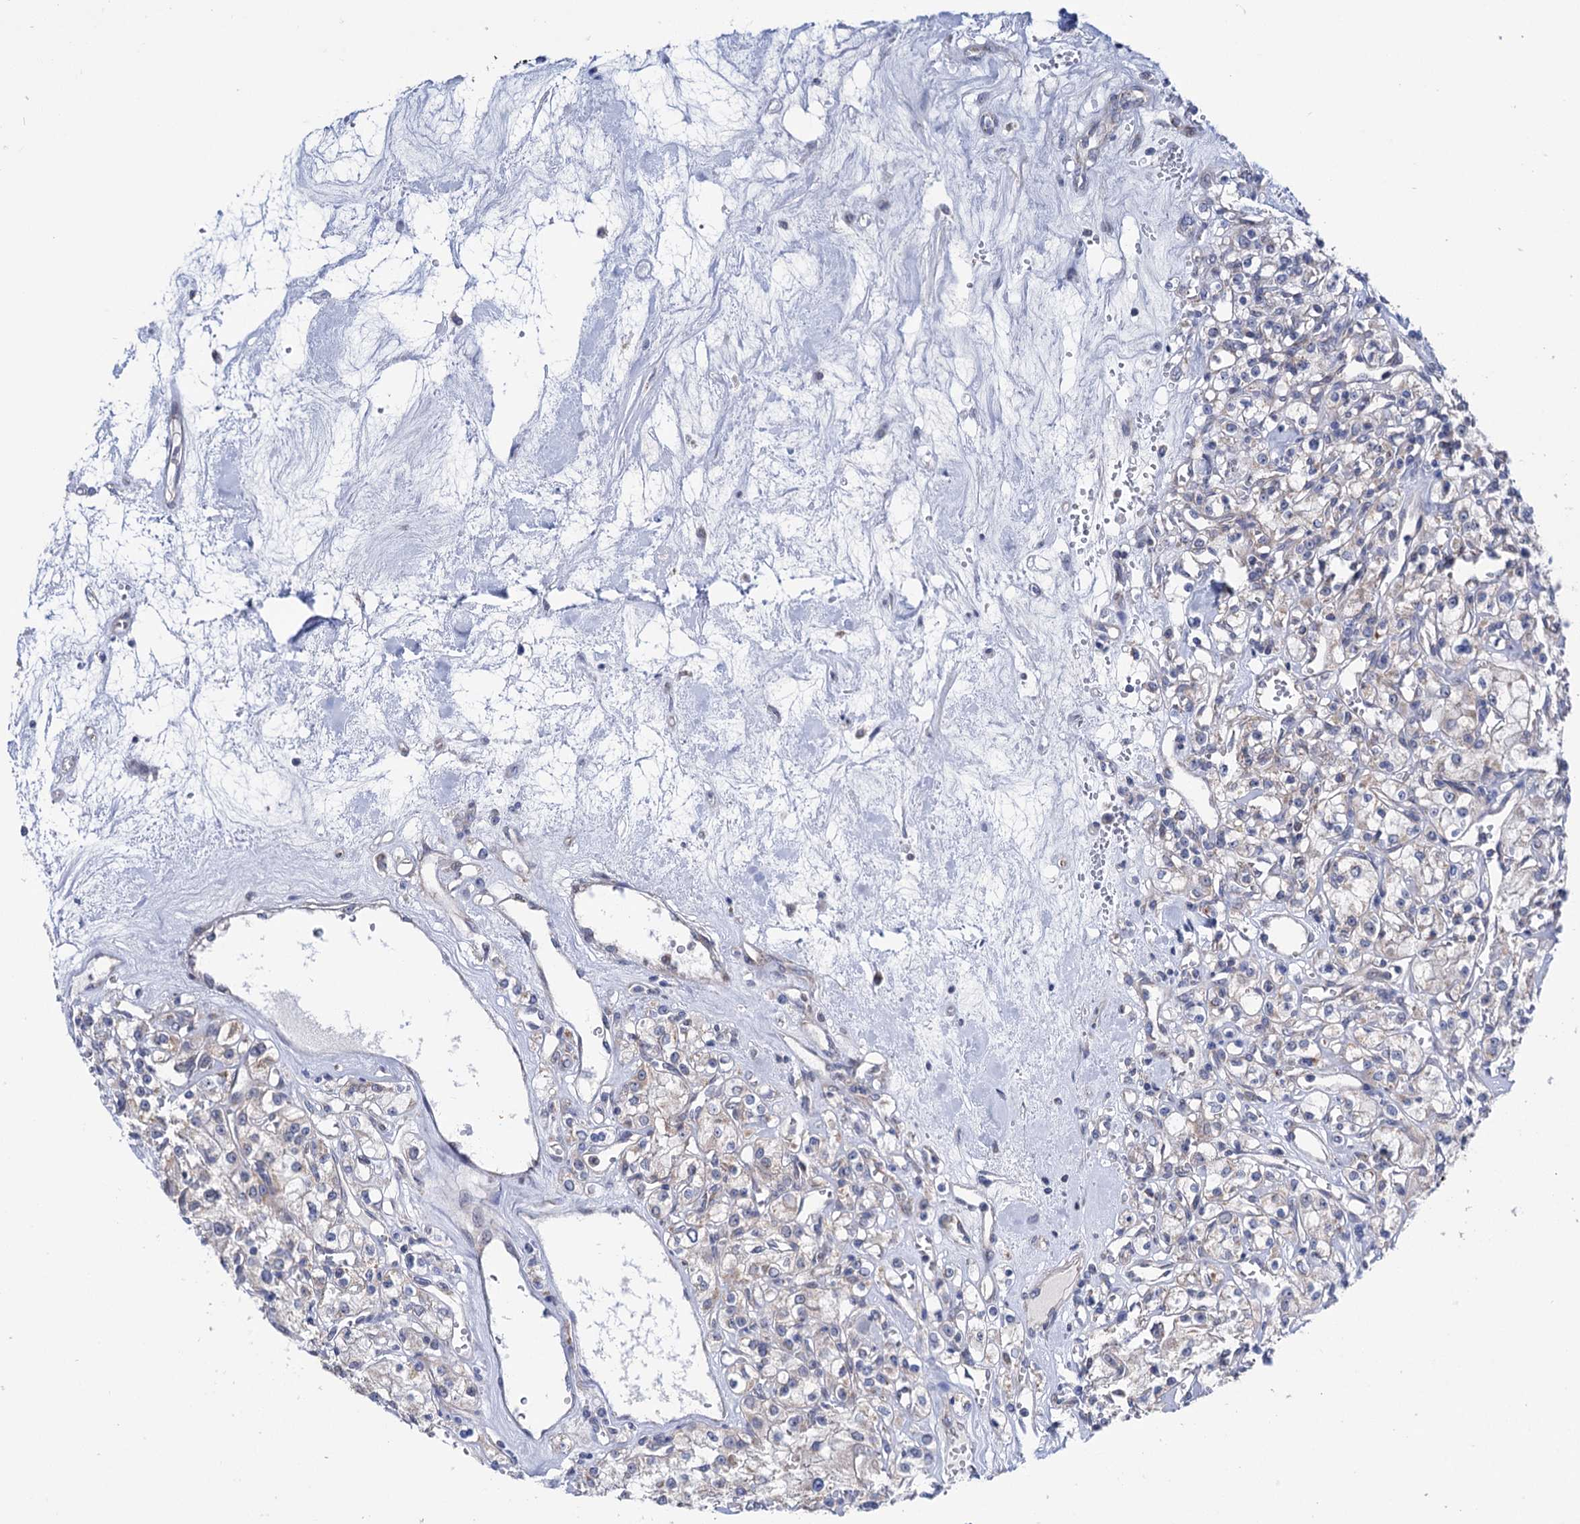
{"staining": {"intensity": "negative", "quantity": "none", "location": "none"}, "tissue": "renal cancer", "cell_type": "Tumor cells", "image_type": "cancer", "snomed": [{"axis": "morphology", "description": "Adenocarcinoma, NOS"}, {"axis": "topography", "description": "Kidney"}], "caption": "Image shows no protein staining in tumor cells of renal cancer (adenocarcinoma) tissue. (Immunohistochemistry (ihc), brightfield microscopy, high magnification).", "gene": "SUCLA2", "patient": {"sex": "female", "age": 59}}